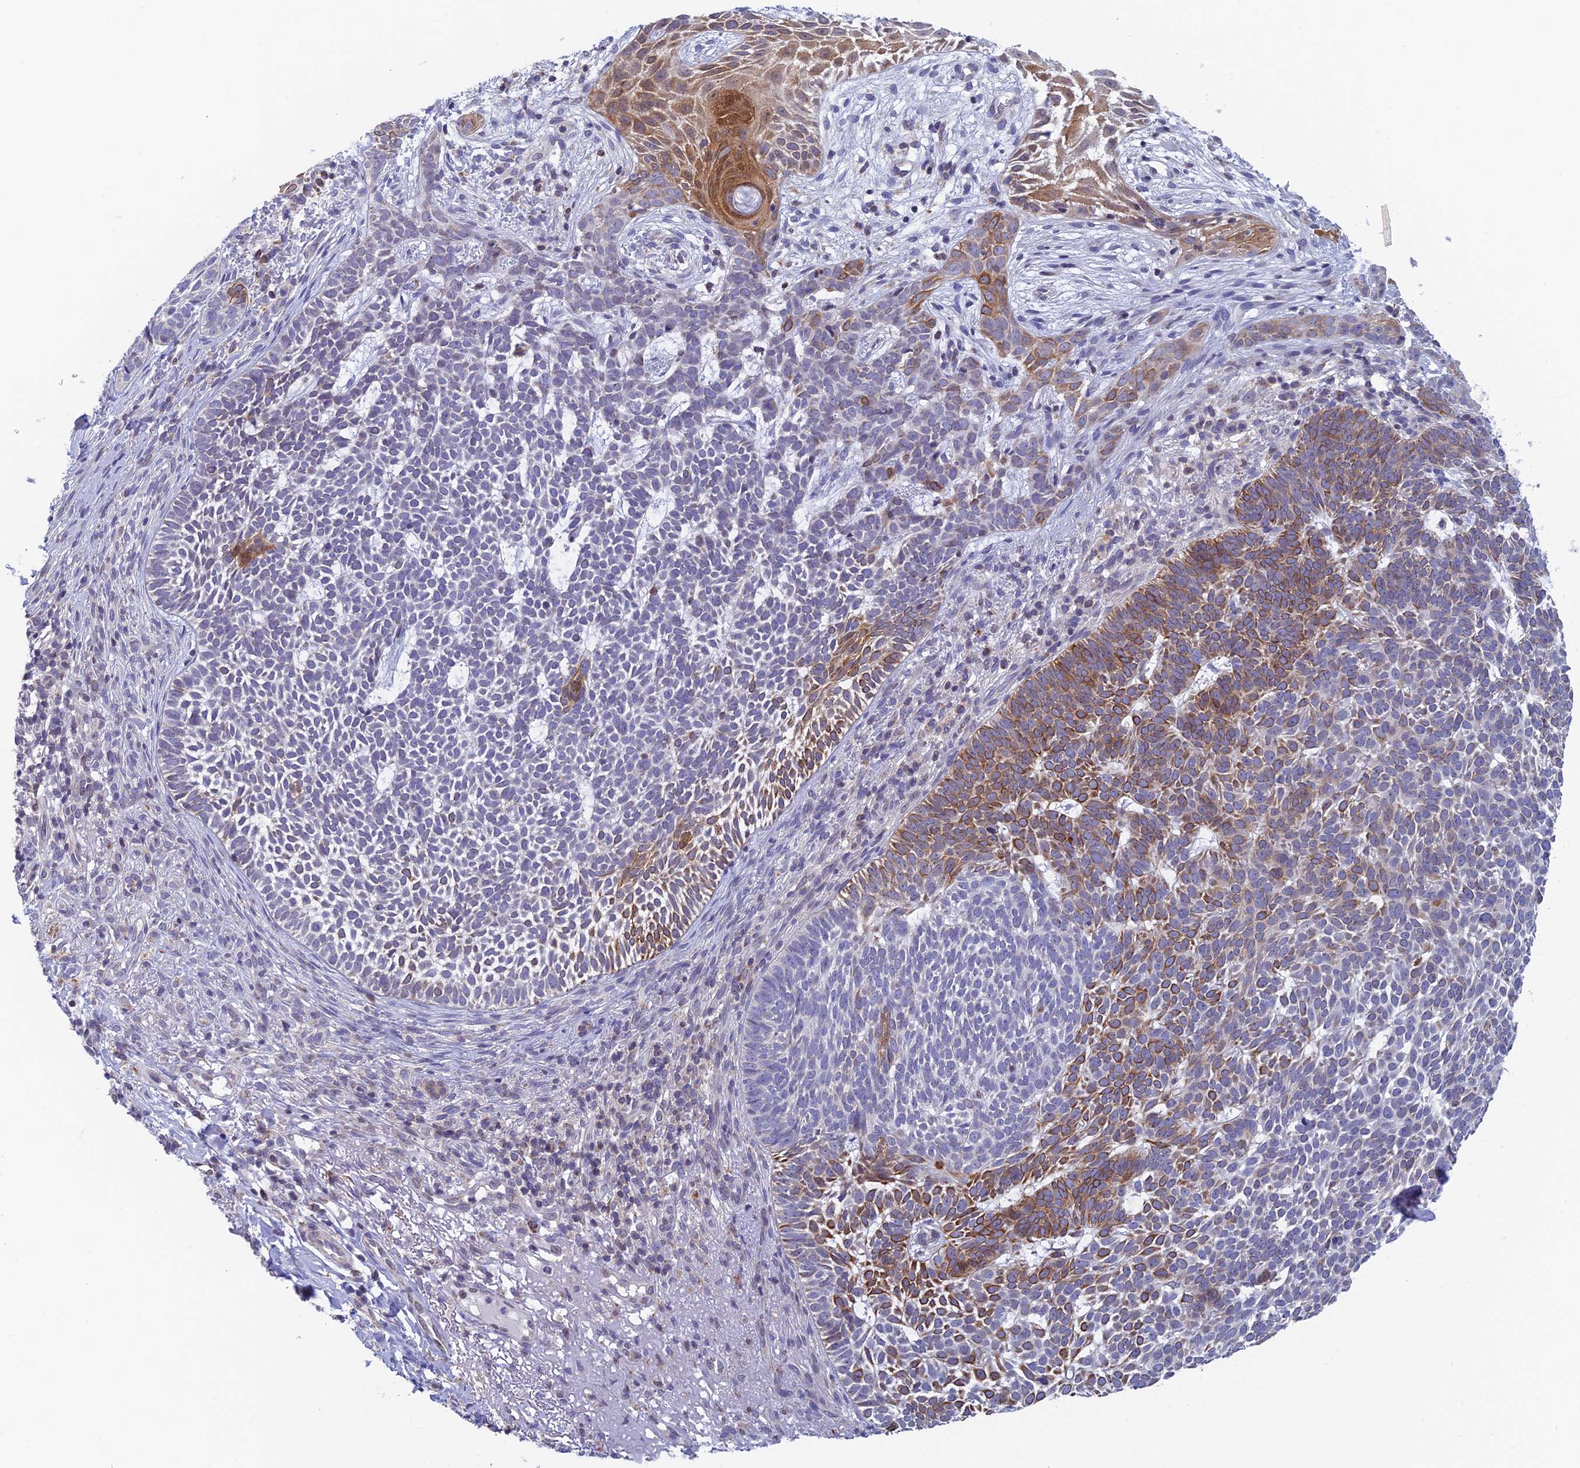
{"staining": {"intensity": "moderate", "quantity": "<25%", "location": "cytoplasmic/membranous"}, "tissue": "skin cancer", "cell_type": "Tumor cells", "image_type": "cancer", "snomed": [{"axis": "morphology", "description": "Basal cell carcinoma"}, {"axis": "topography", "description": "Skin"}], "caption": "A histopathology image of human skin cancer (basal cell carcinoma) stained for a protein shows moderate cytoplasmic/membranous brown staining in tumor cells. (Brightfield microscopy of DAB IHC at high magnification).", "gene": "REXO5", "patient": {"sex": "female", "age": 78}}